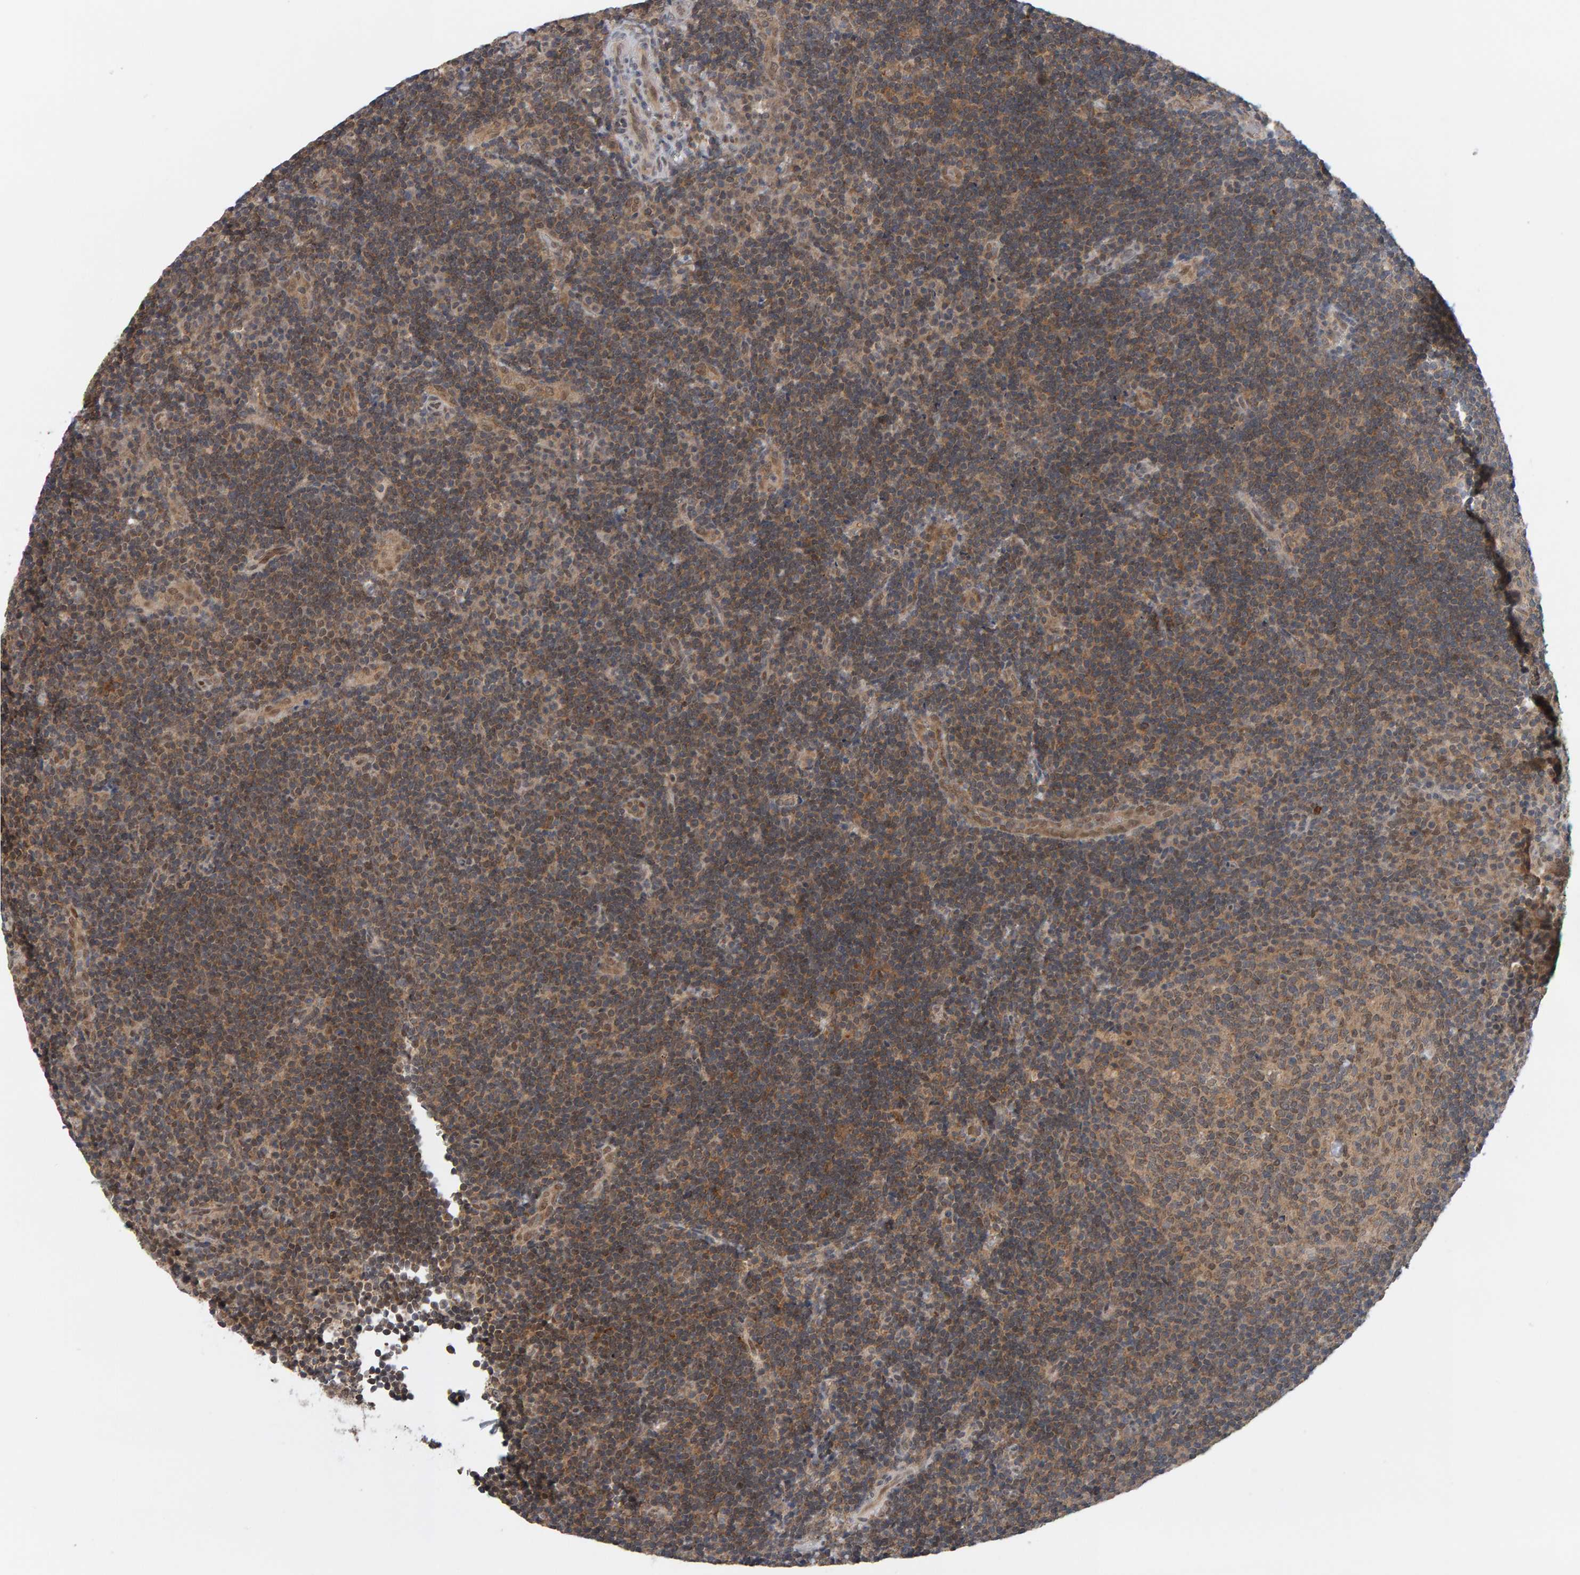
{"staining": {"intensity": "weak", "quantity": "<25%", "location": "cytoplasmic/membranous,nuclear"}, "tissue": "lymphoma", "cell_type": "Tumor cells", "image_type": "cancer", "snomed": [{"axis": "morphology", "description": "Malignant lymphoma, non-Hodgkin's type, High grade"}, {"axis": "topography", "description": "Tonsil"}], "caption": "IHC photomicrograph of high-grade malignant lymphoma, non-Hodgkin's type stained for a protein (brown), which shows no positivity in tumor cells. The staining is performed using DAB (3,3'-diaminobenzidine) brown chromogen with nuclei counter-stained in using hematoxylin.", "gene": "COASY", "patient": {"sex": "female", "age": 36}}